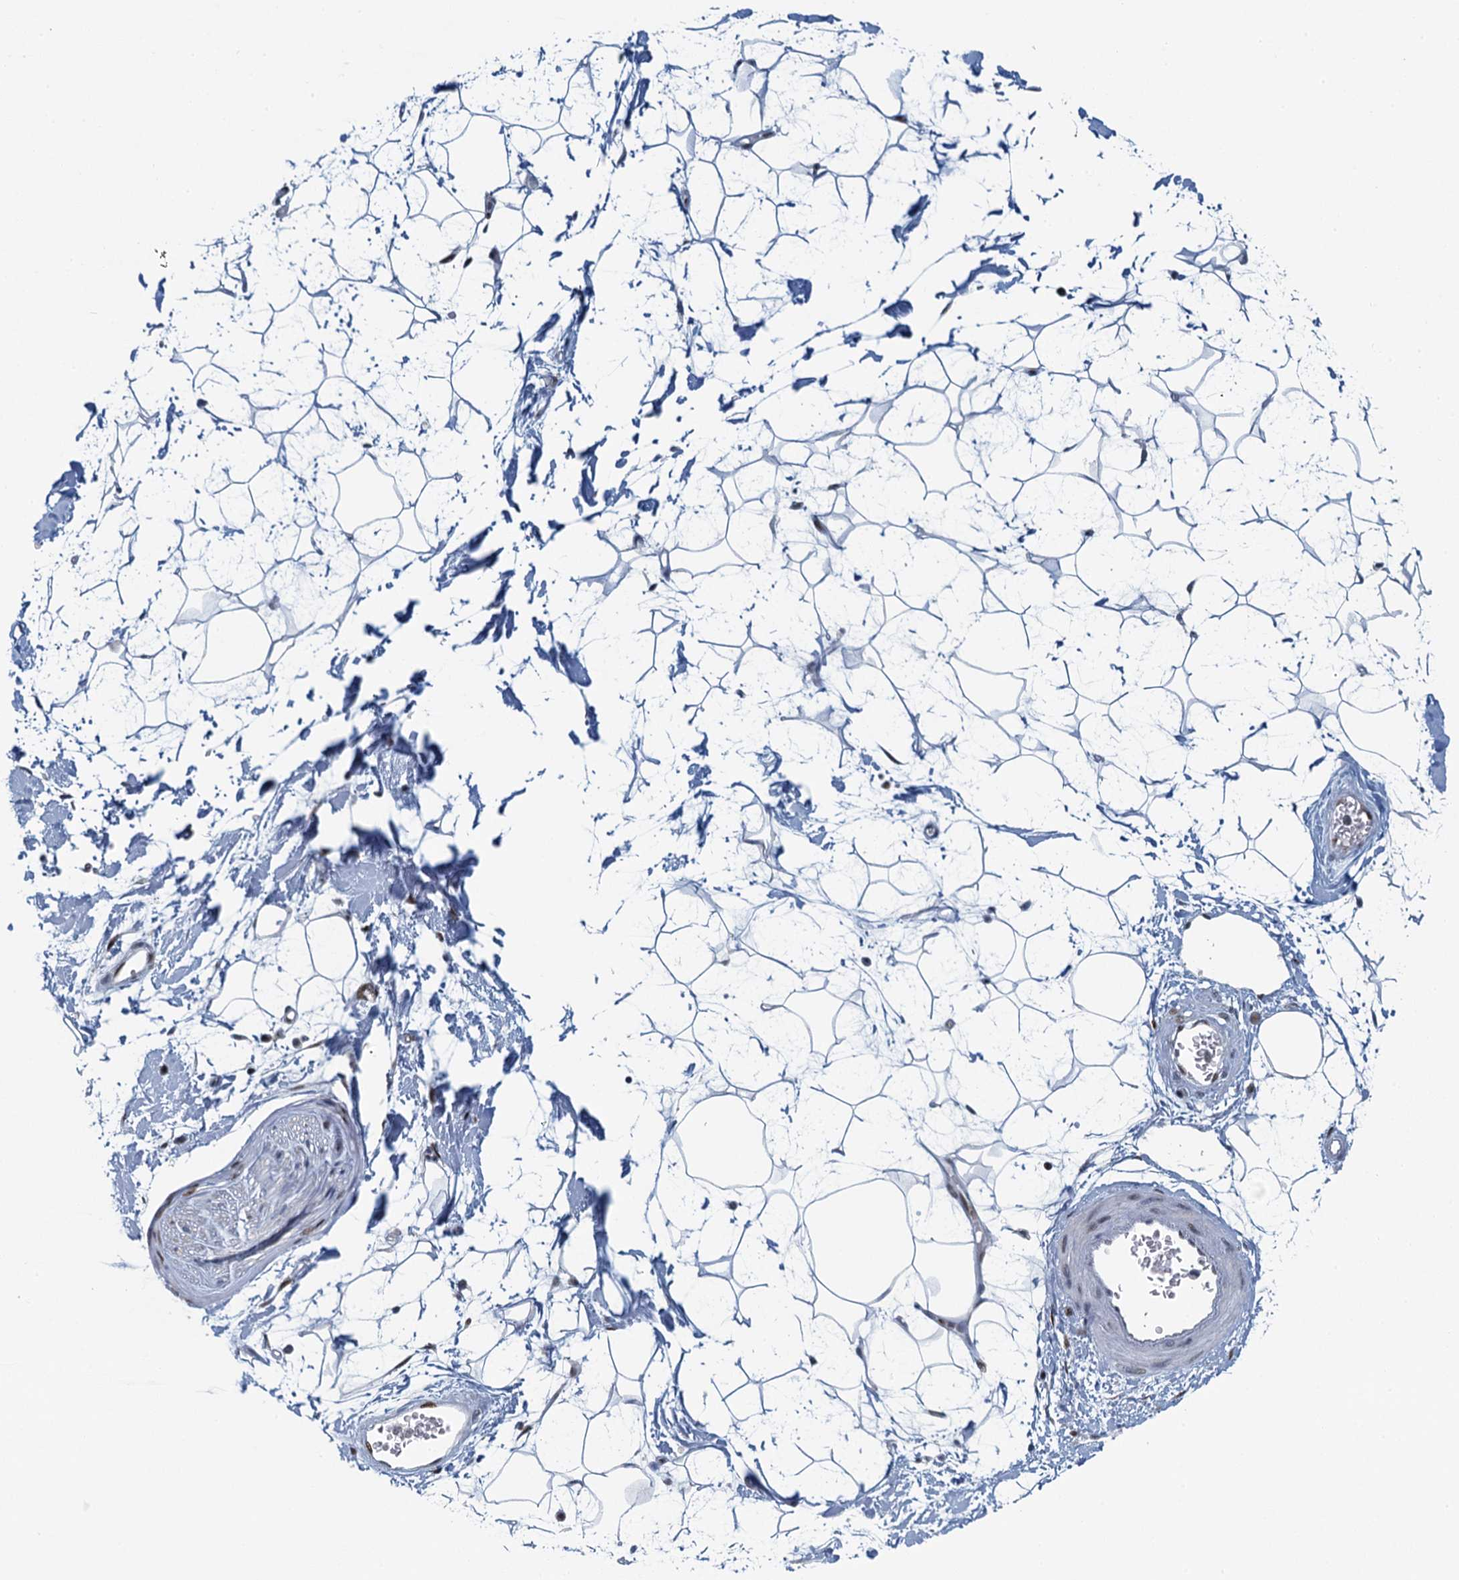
{"staining": {"intensity": "moderate", "quantity": "<25%", "location": "nuclear"}, "tissue": "adipose tissue", "cell_type": "Adipocytes", "image_type": "normal", "snomed": [{"axis": "morphology", "description": "Normal tissue, NOS"}, {"axis": "topography", "description": "Soft tissue"}], "caption": "Moderate nuclear staining is identified in approximately <25% of adipocytes in benign adipose tissue.", "gene": "TTLL9", "patient": {"sex": "male", "age": 72}}